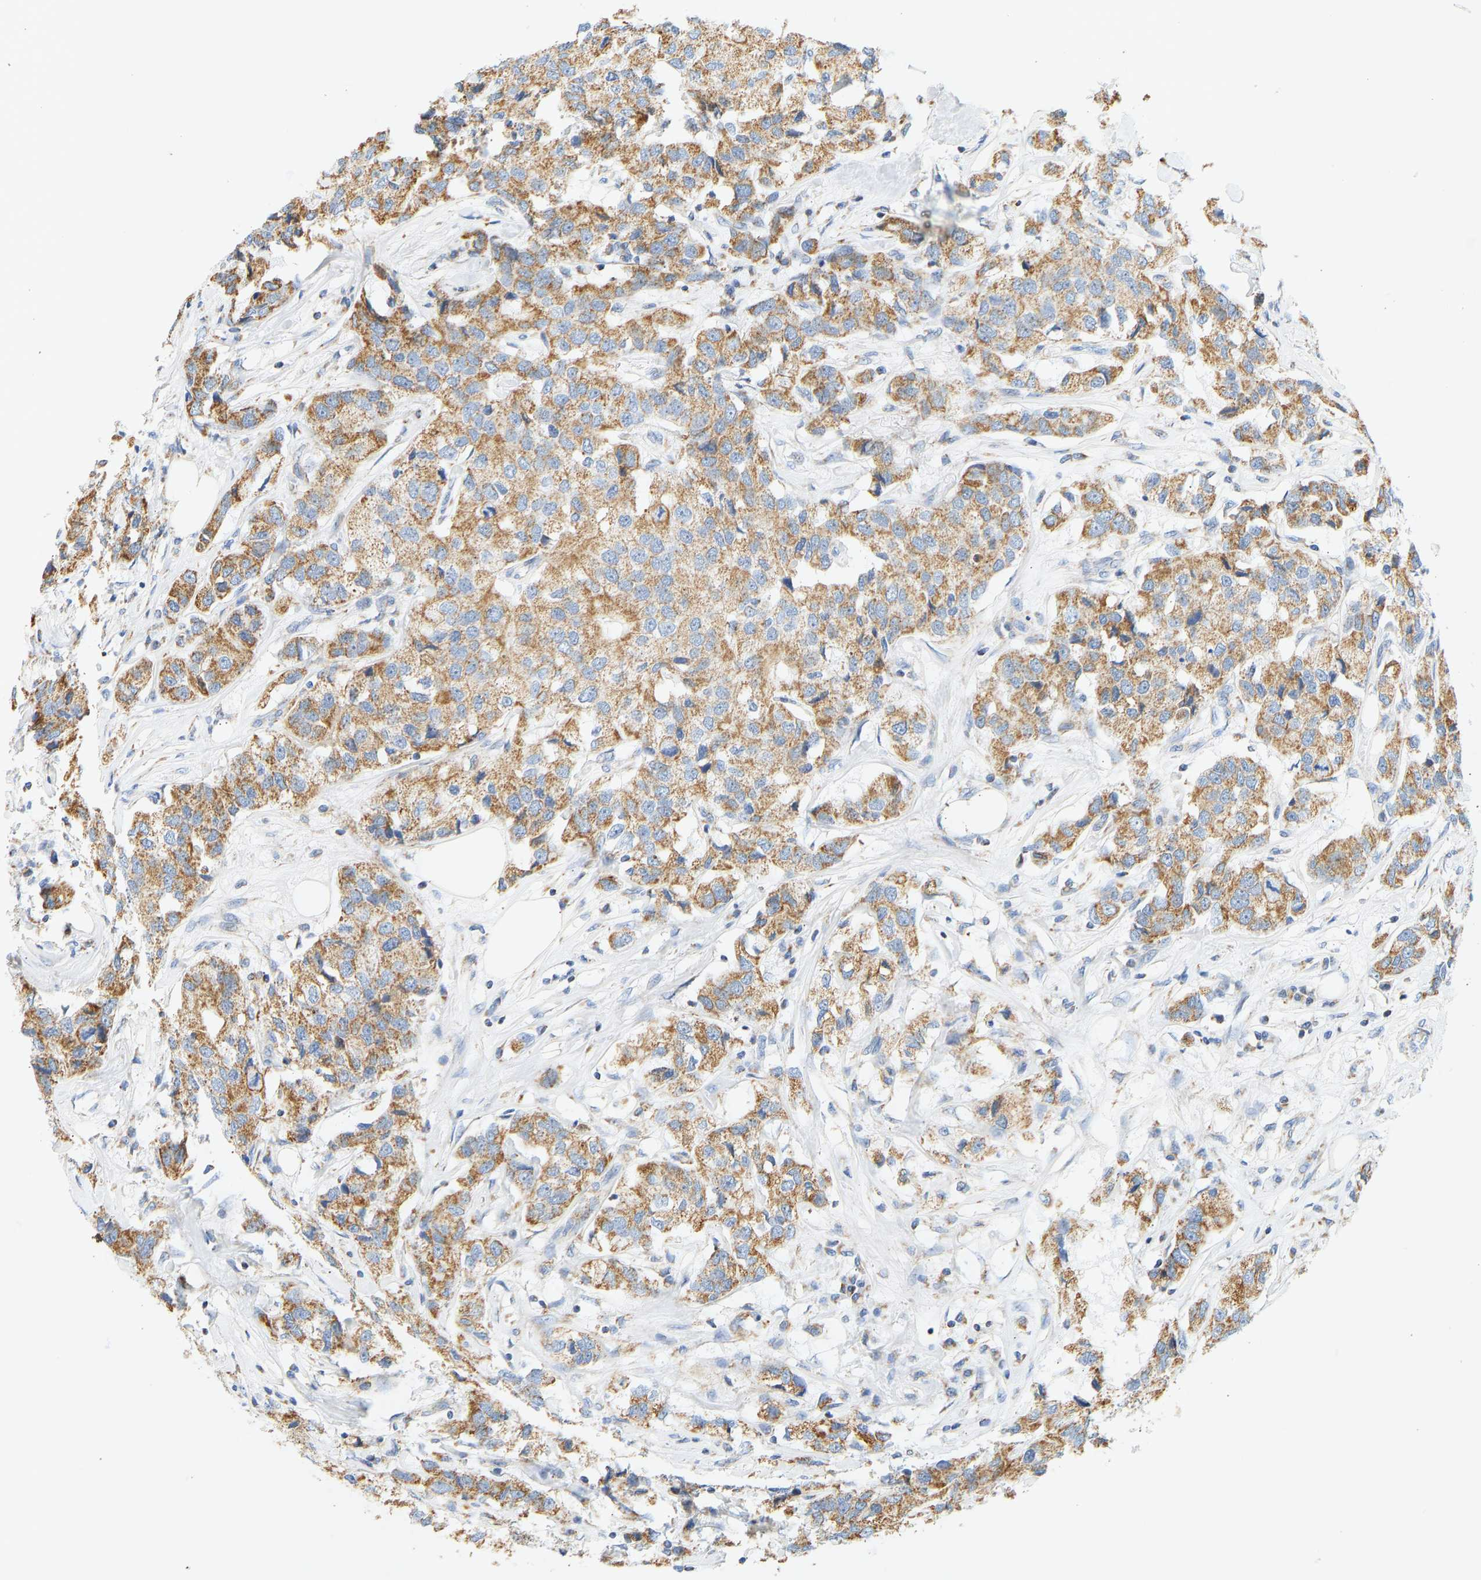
{"staining": {"intensity": "moderate", "quantity": ">75%", "location": "cytoplasmic/membranous"}, "tissue": "breast cancer", "cell_type": "Tumor cells", "image_type": "cancer", "snomed": [{"axis": "morphology", "description": "Duct carcinoma"}, {"axis": "topography", "description": "Breast"}], "caption": "The immunohistochemical stain labels moderate cytoplasmic/membranous staining in tumor cells of breast infiltrating ductal carcinoma tissue. The protein of interest is shown in brown color, while the nuclei are stained blue.", "gene": "GRPEL2", "patient": {"sex": "female", "age": 80}}